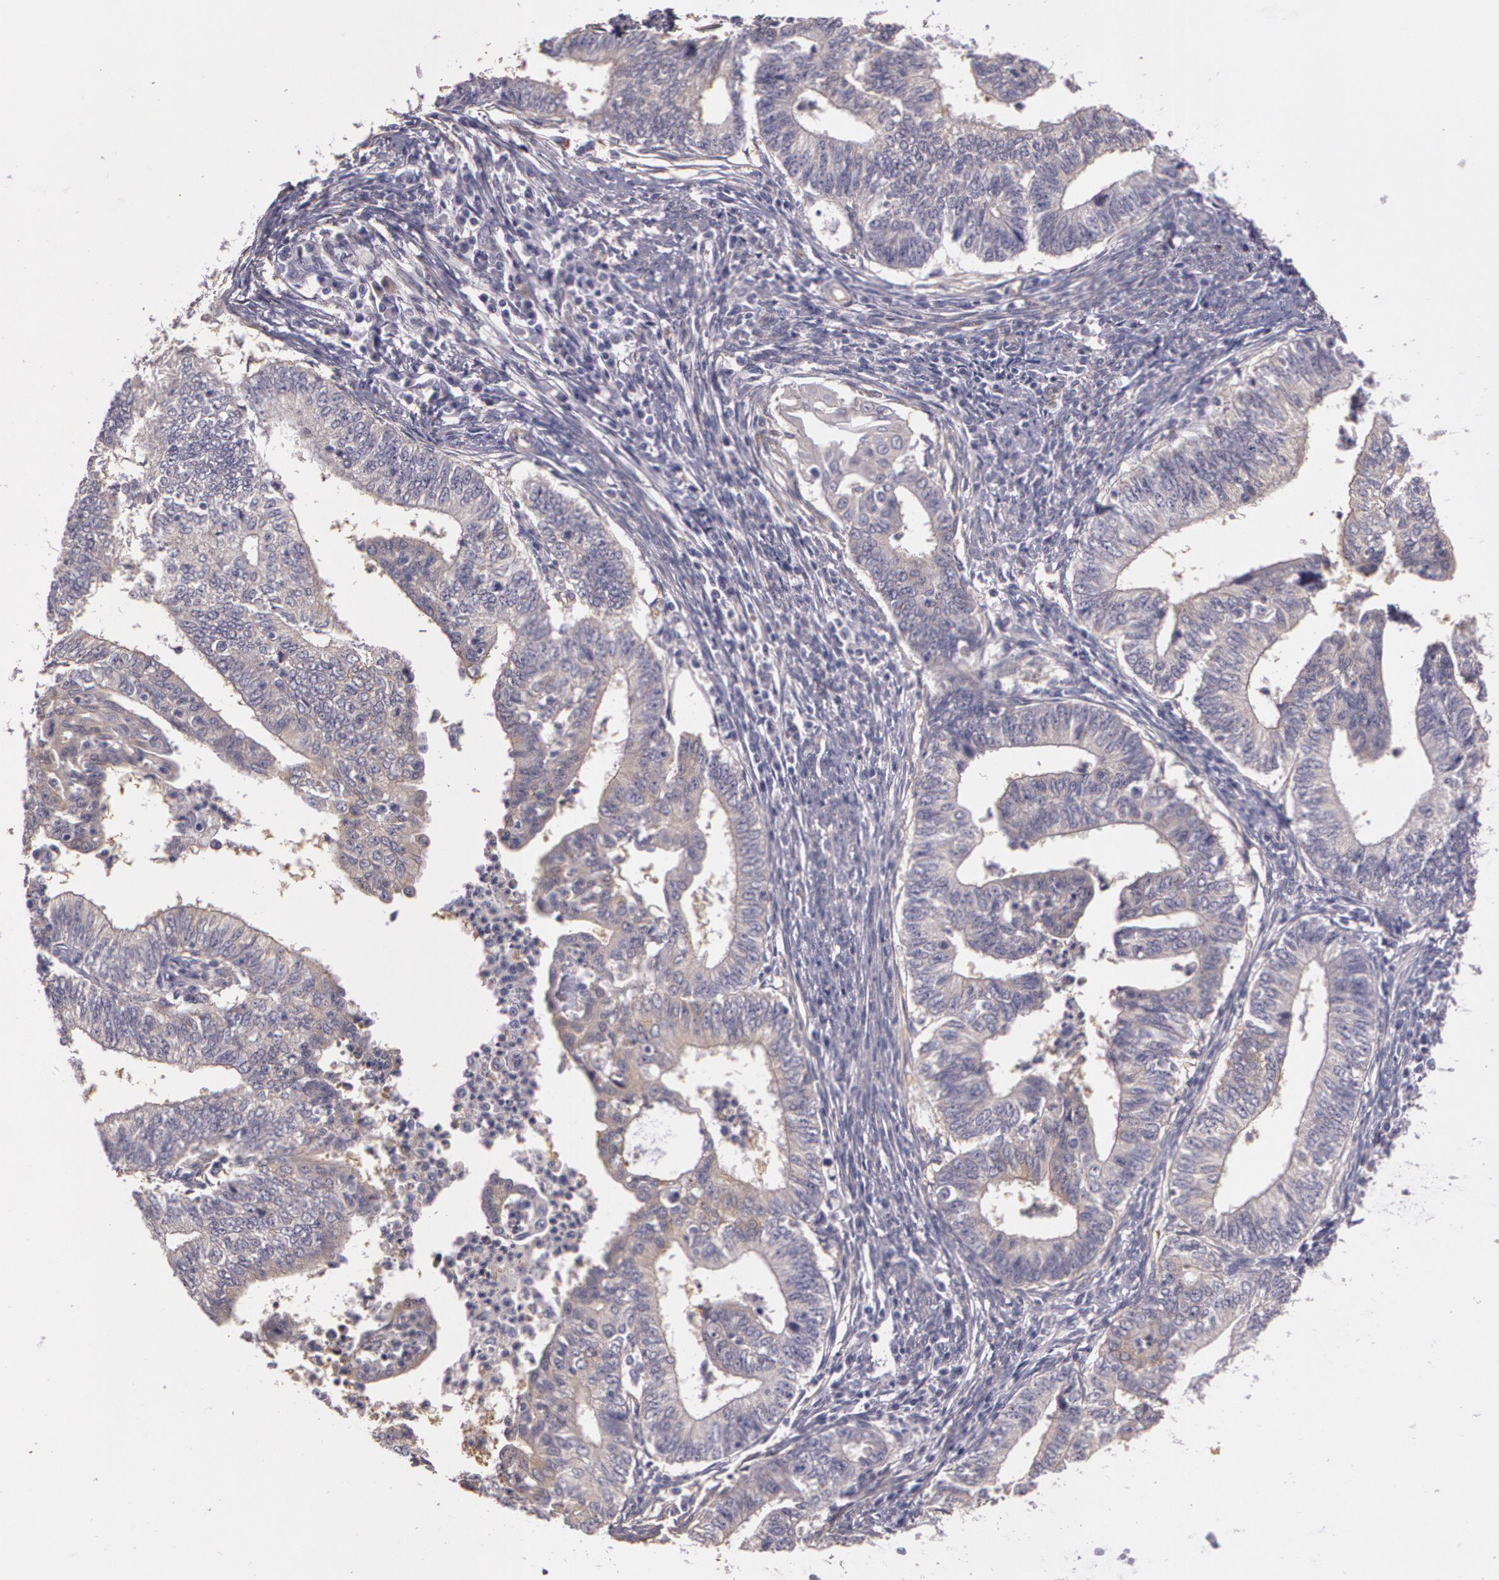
{"staining": {"intensity": "negative", "quantity": "none", "location": "none"}, "tissue": "endometrial cancer", "cell_type": "Tumor cells", "image_type": "cancer", "snomed": [{"axis": "morphology", "description": "Adenocarcinoma, NOS"}, {"axis": "topography", "description": "Endometrium"}], "caption": "Immunohistochemical staining of human endometrial cancer (adenocarcinoma) reveals no significant expression in tumor cells. (DAB (3,3'-diaminobenzidine) immunohistochemistry (IHC) visualized using brightfield microscopy, high magnification).", "gene": "G2E3", "patient": {"sex": "female", "age": 66}}